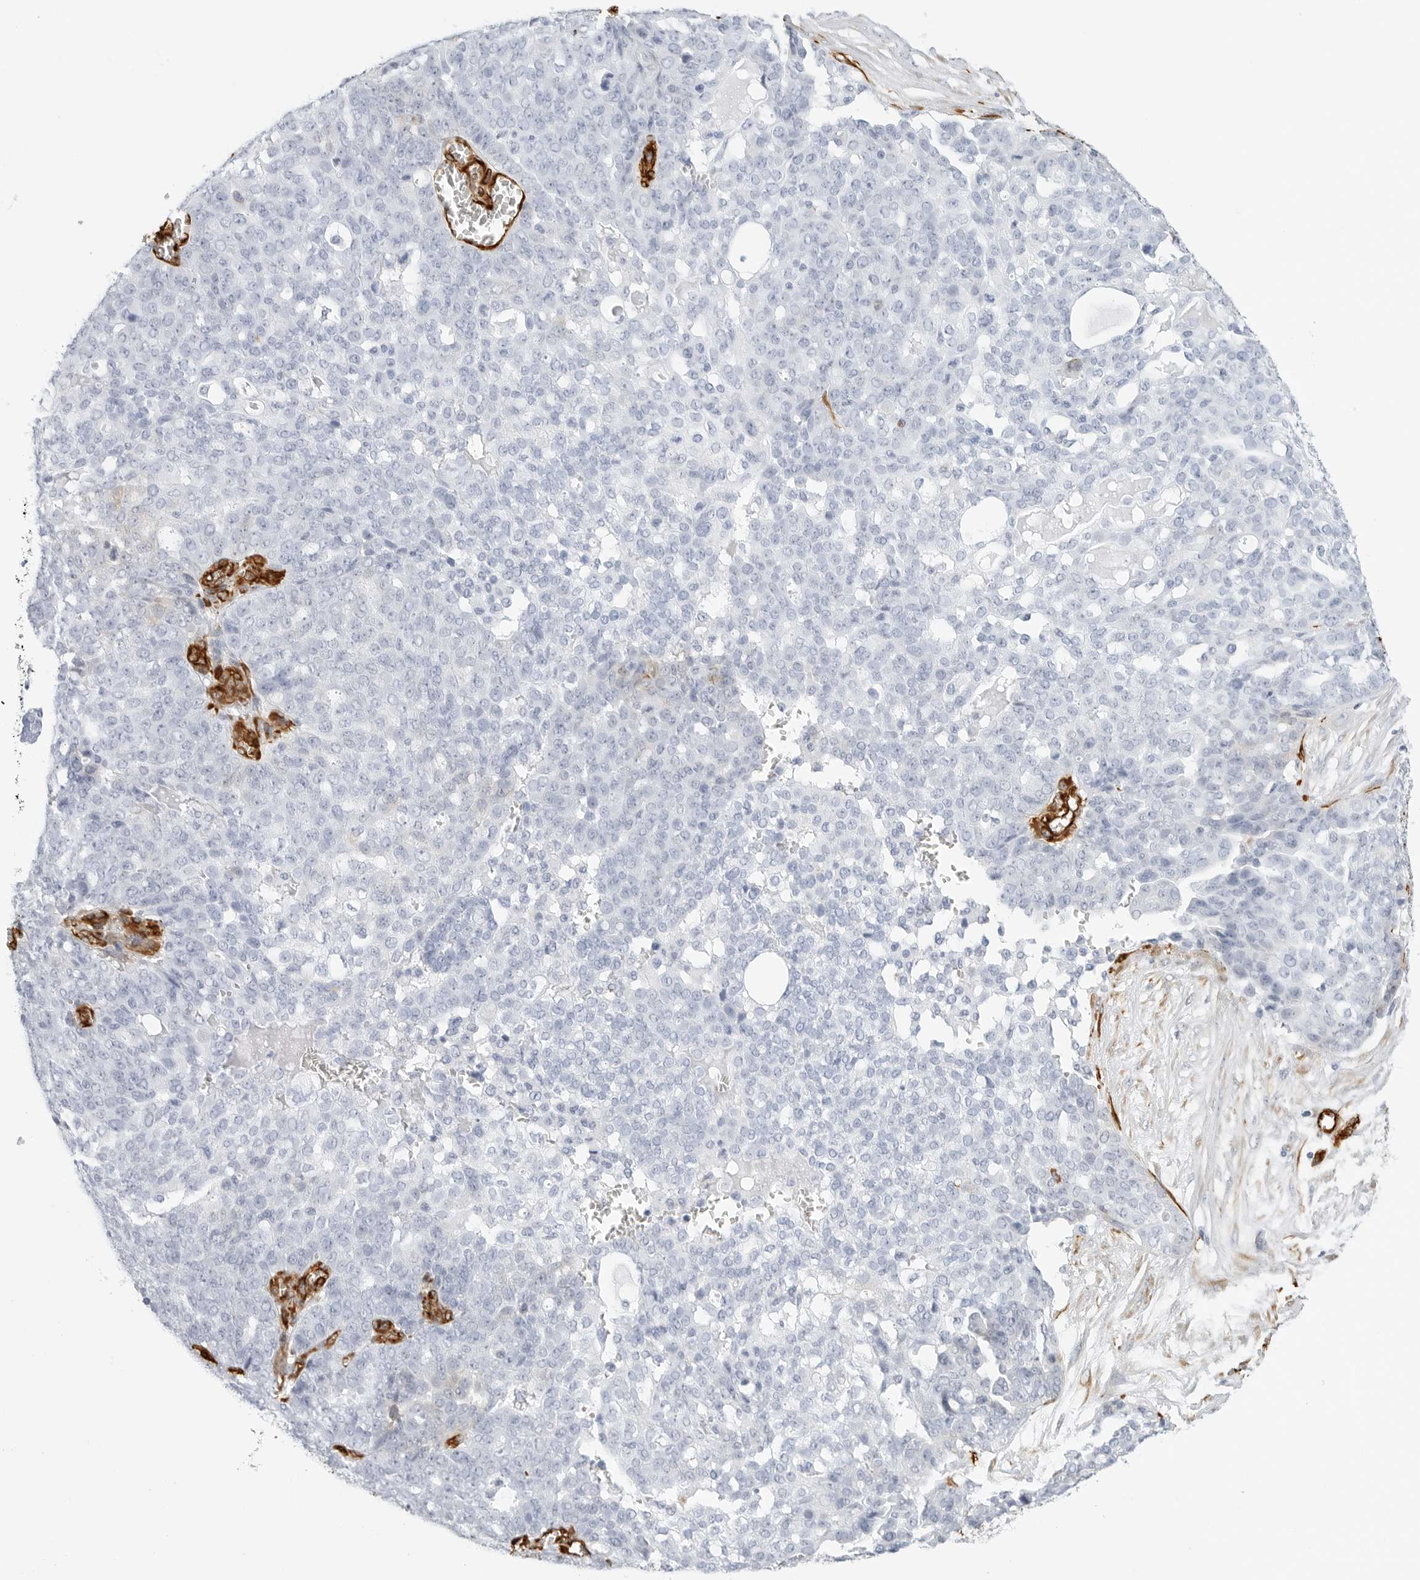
{"staining": {"intensity": "negative", "quantity": "none", "location": "none"}, "tissue": "ovarian cancer", "cell_type": "Tumor cells", "image_type": "cancer", "snomed": [{"axis": "morphology", "description": "Cystadenocarcinoma, serous, NOS"}, {"axis": "topography", "description": "Soft tissue"}, {"axis": "topography", "description": "Ovary"}], "caption": "Immunohistochemical staining of ovarian cancer (serous cystadenocarcinoma) demonstrates no significant positivity in tumor cells. The staining is performed using DAB (3,3'-diaminobenzidine) brown chromogen with nuclei counter-stained in using hematoxylin.", "gene": "NES", "patient": {"sex": "female", "age": 57}}